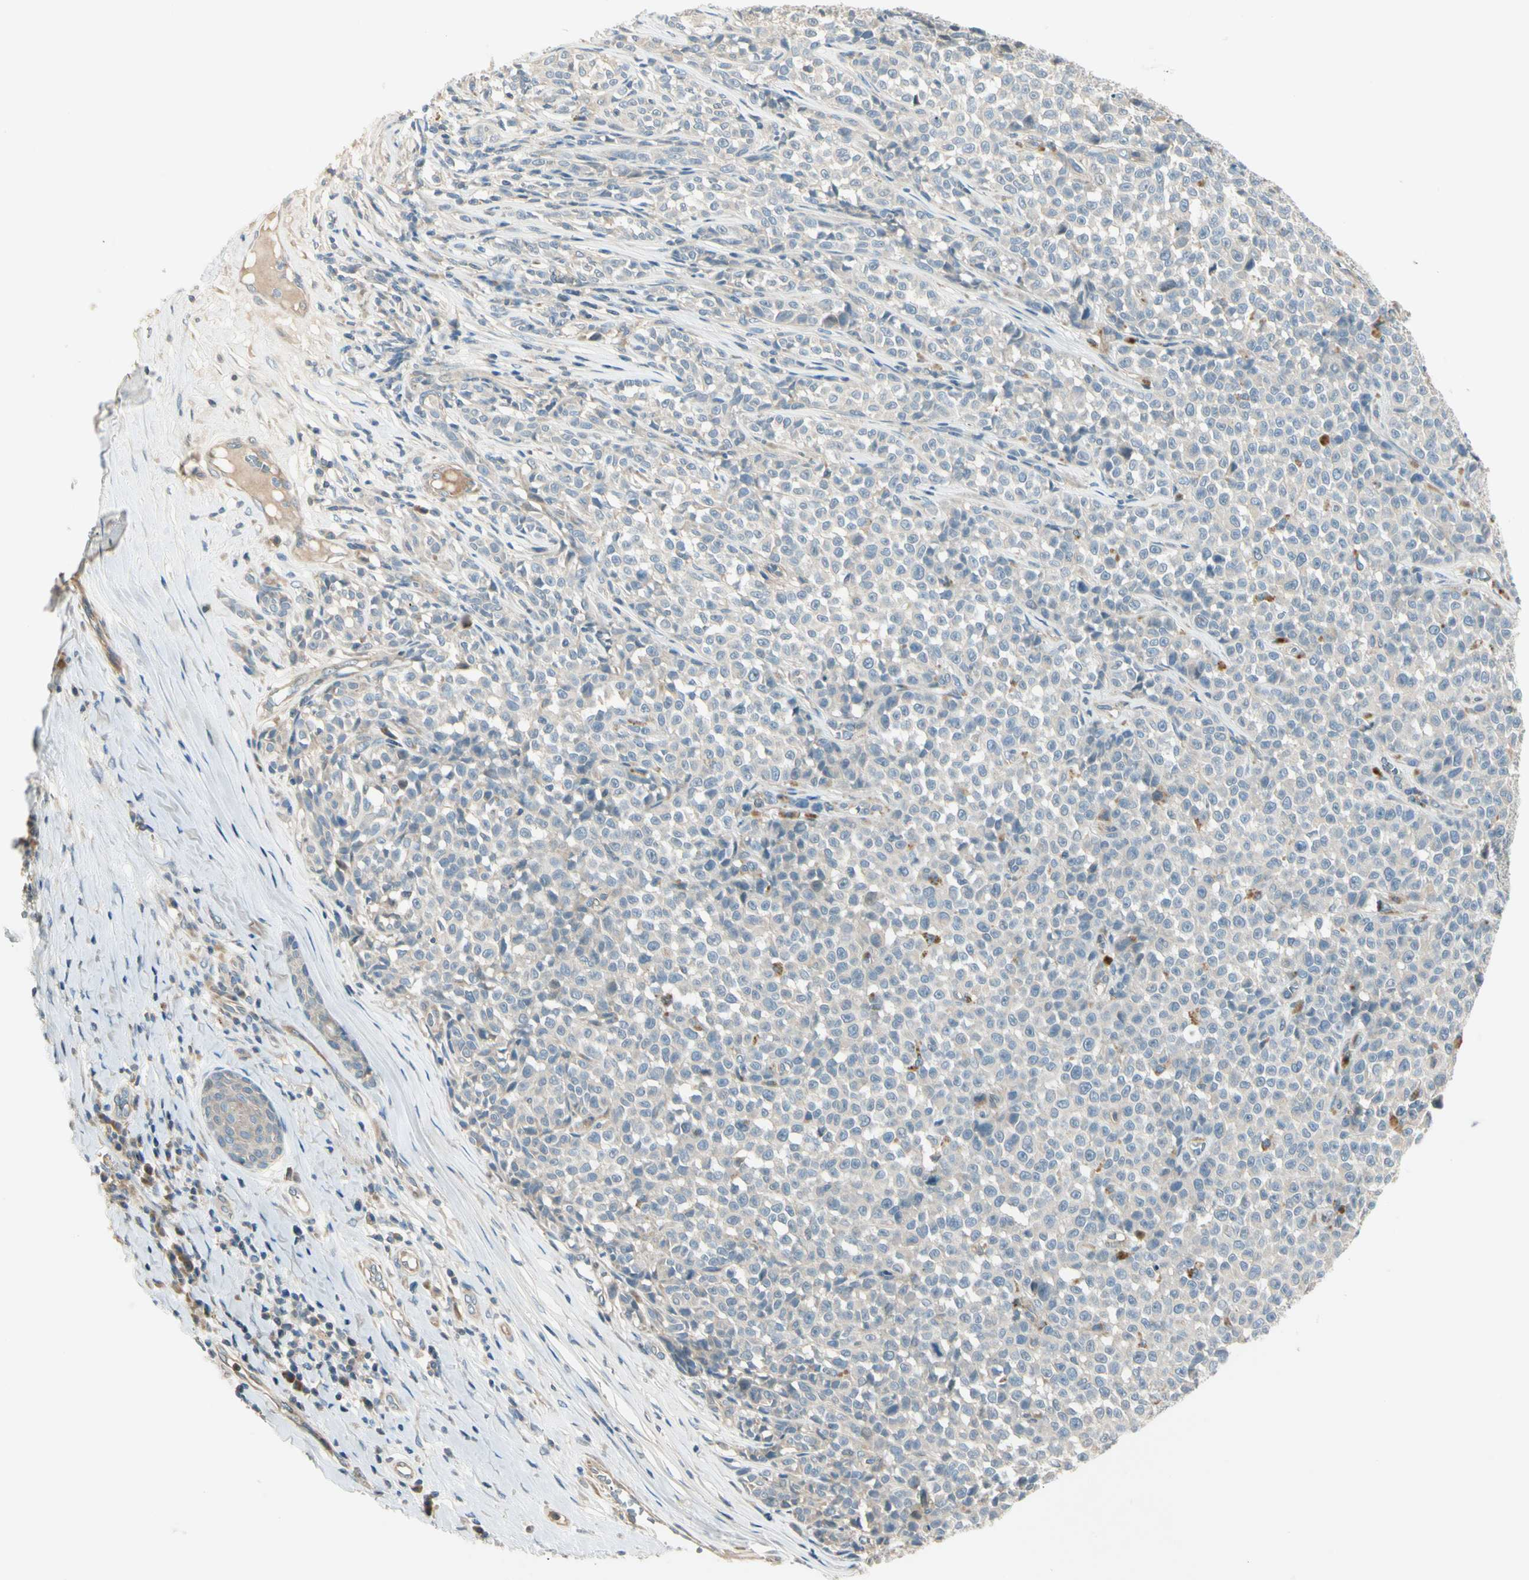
{"staining": {"intensity": "negative", "quantity": "none", "location": "none"}, "tissue": "melanoma", "cell_type": "Tumor cells", "image_type": "cancer", "snomed": [{"axis": "morphology", "description": "Malignant melanoma, NOS"}, {"axis": "topography", "description": "Skin"}], "caption": "High magnification brightfield microscopy of malignant melanoma stained with DAB (brown) and counterstained with hematoxylin (blue): tumor cells show no significant positivity.", "gene": "ADGRA3", "patient": {"sex": "female", "age": 82}}